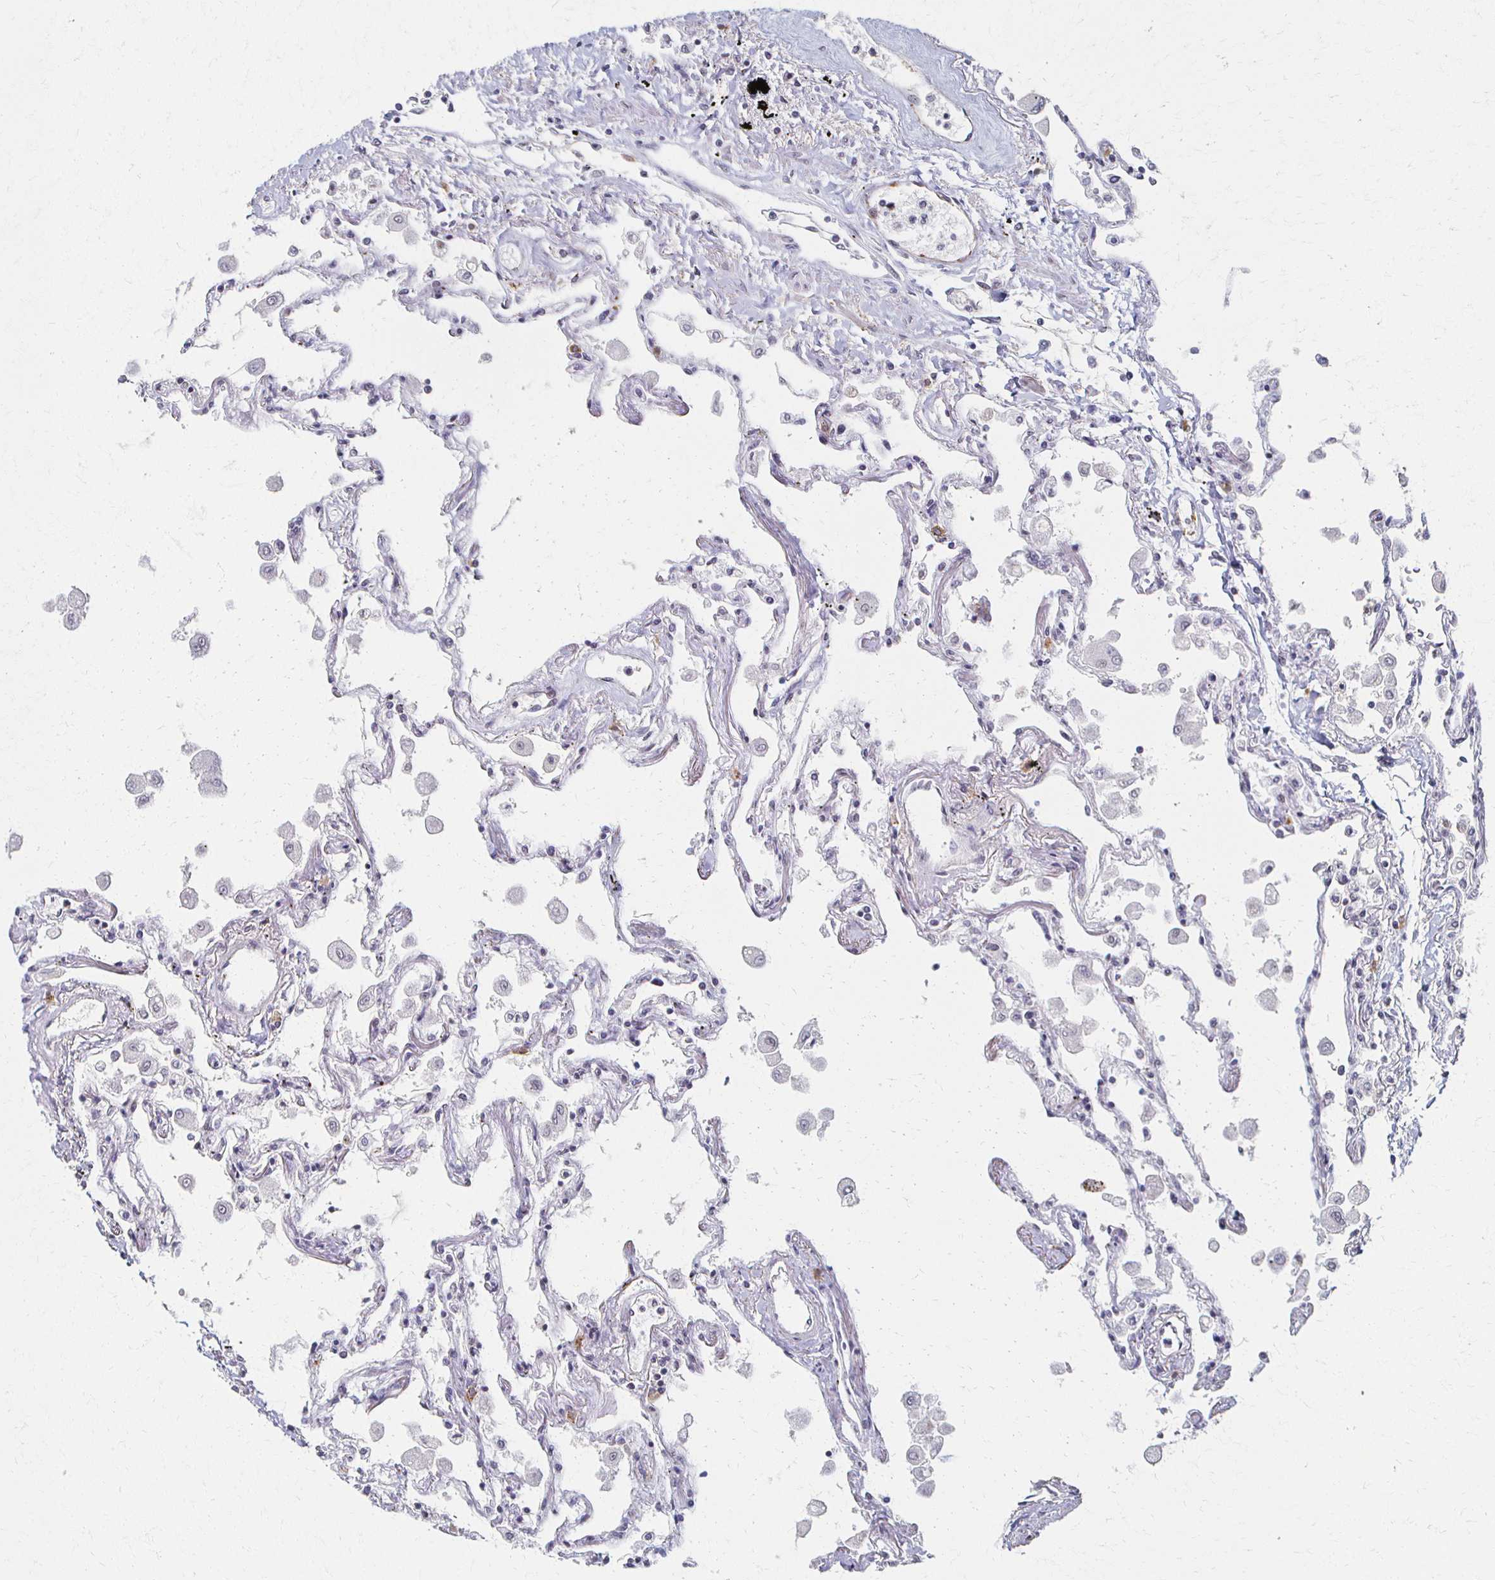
{"staining": {"intensity": "negative", "quantity": "none", "location": "none"}, "tissue": "lung", "cell_type": "Alveolar cells", "image_type": "normal", "snomed": [{"axis": "morphology", "description": "Normal tissue, NOS"}, {"axis": "morphology", "description": "Adenocarcinoma, NOS"}, {"axis": "topography", "description": "Cartilage tissue"}, {"axis": "topography", "description": "Lung"}], "caption": "This is a micrograph of IHC staining of benign lung, which shows no positivity in alveolar cells.", "gene": "DAB1", "patient": {"sex": "female", "age": 67}}